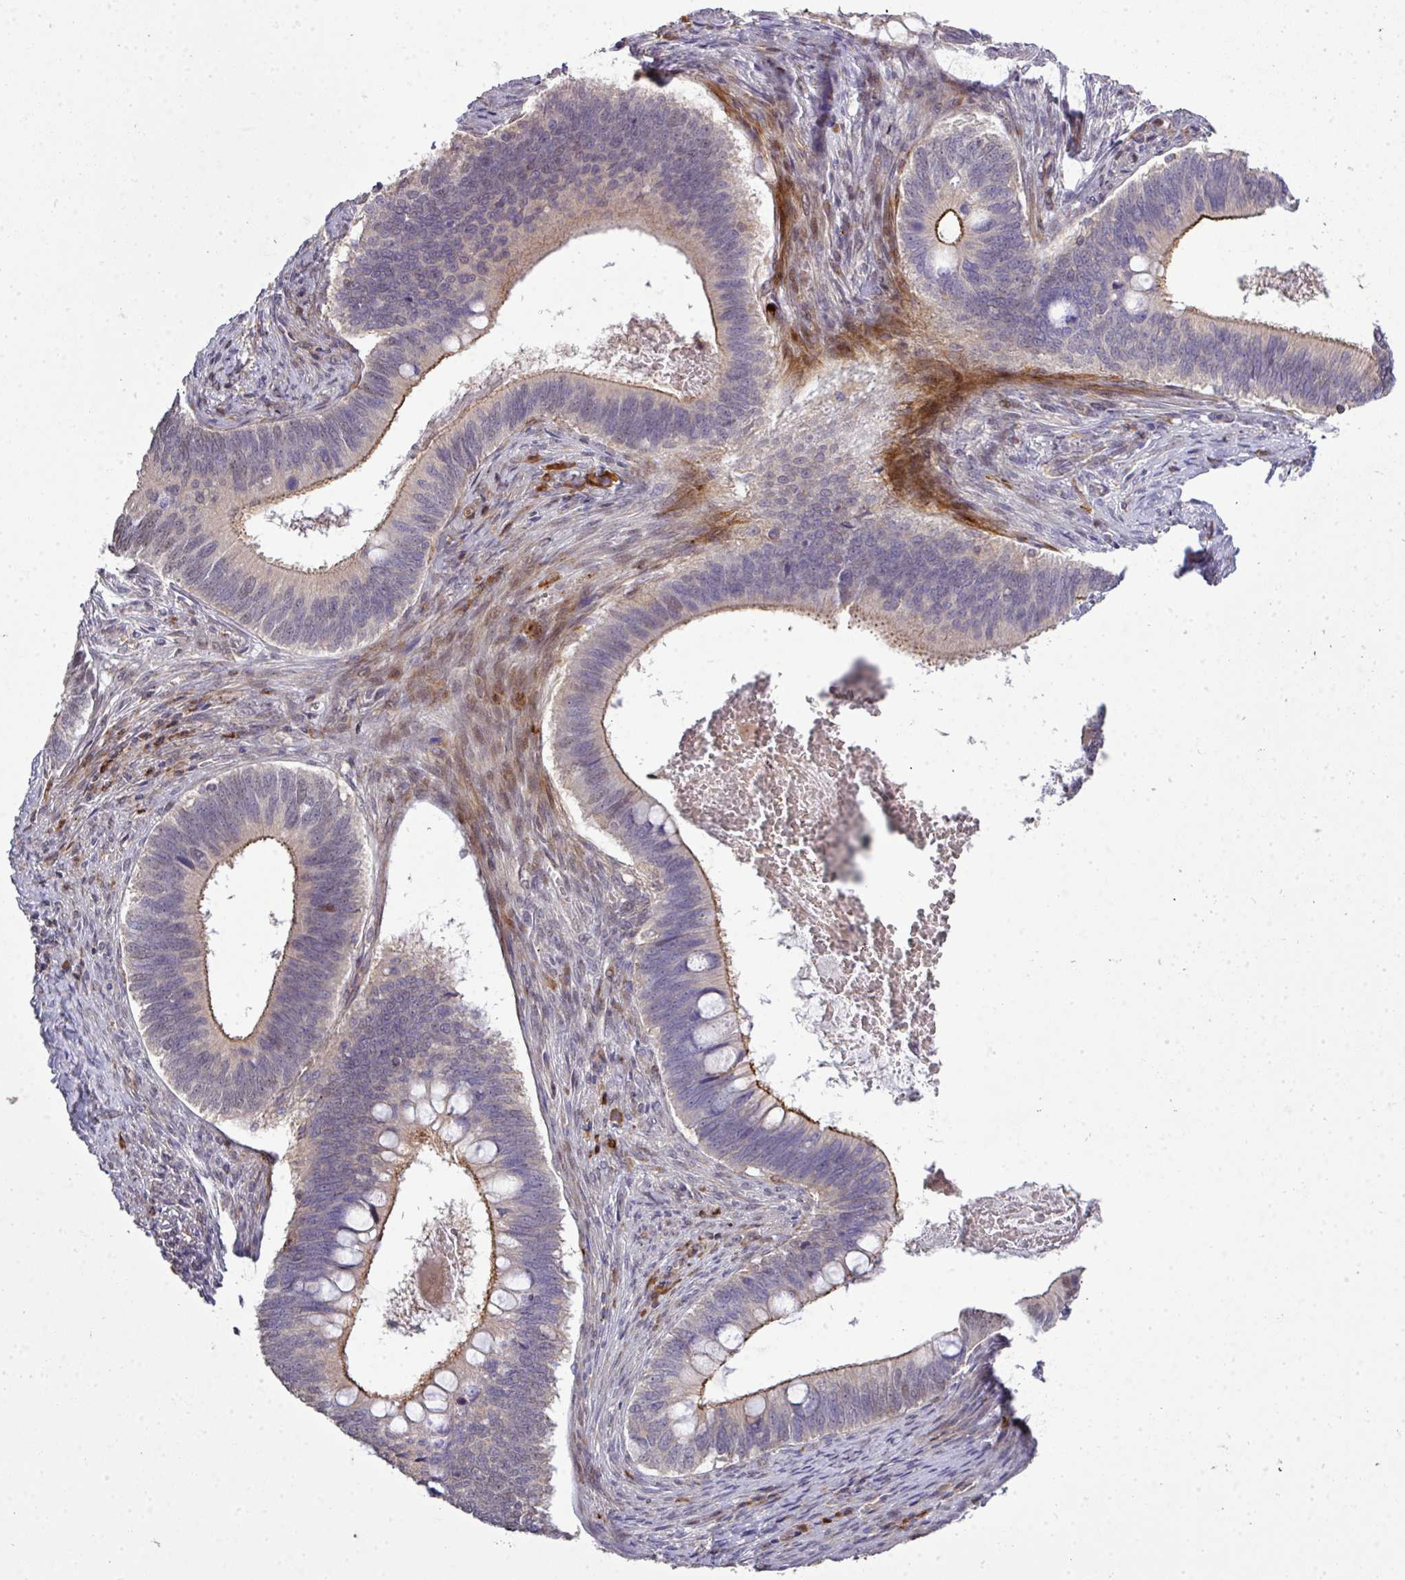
{"staining": {"intensity": "moderate", "quantity": "<25%", "location": "cytoplasmic/membranous,nuclear"}, "tissue": "cervical cancer", "cell_type": "Tumor cells", "image_type": "cancer", "snomed": [{"axis": "morphology", "description": "Adenocarcinoma, NOS"}, {"axis": "topography", "description": "Cervix"}], "caption": "IHC (DAB) staining of cervical adenocarcinoma demonstrates moderate cytoplasmic/membranous and nuclear protein staining in about <25% of tumor cells. (IHC, brightfield microscopy, high magnification).", "gene": "TPRA1", "patient": {"sex": "female", "age": 42}}